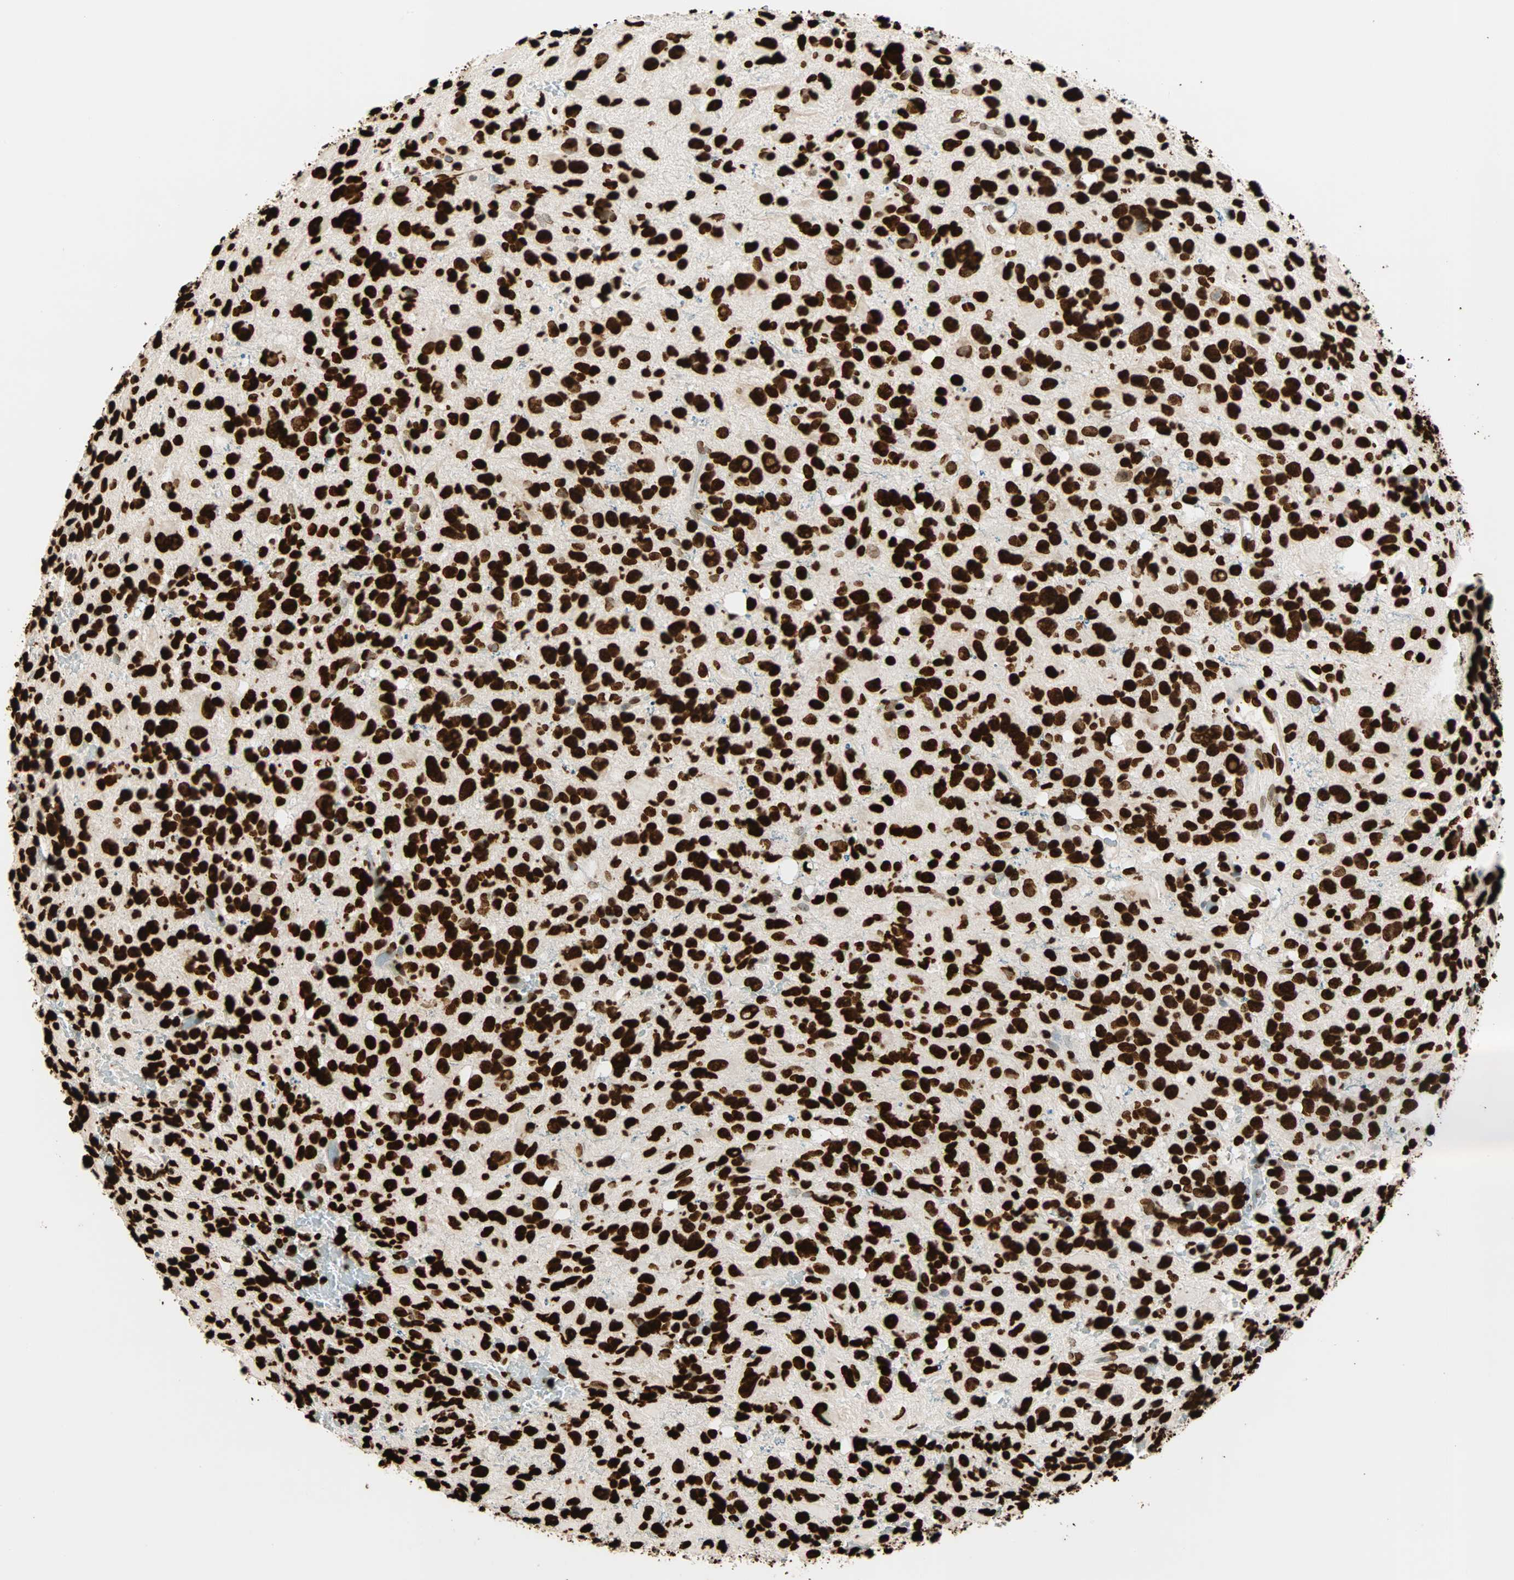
{"staining": {"intensity": "strong", "quantity": ">75%", "location": "nuclear"}, "tissue": "glioma", "cell_type": "Tumor cells", "image_type": "cancer", "snomed": [{"axis": "morphology", "description": "Glioma, malignant, High grade"}, {"axis": "topography", "description": "Brain"}], "caption": "Protein expression by IHC displays strong nuclear expression in about >75% of tumor cells in high-grade glioma (malignant).", "gene": "GLI2", "patient": {"sex": "male", "age": 48}}